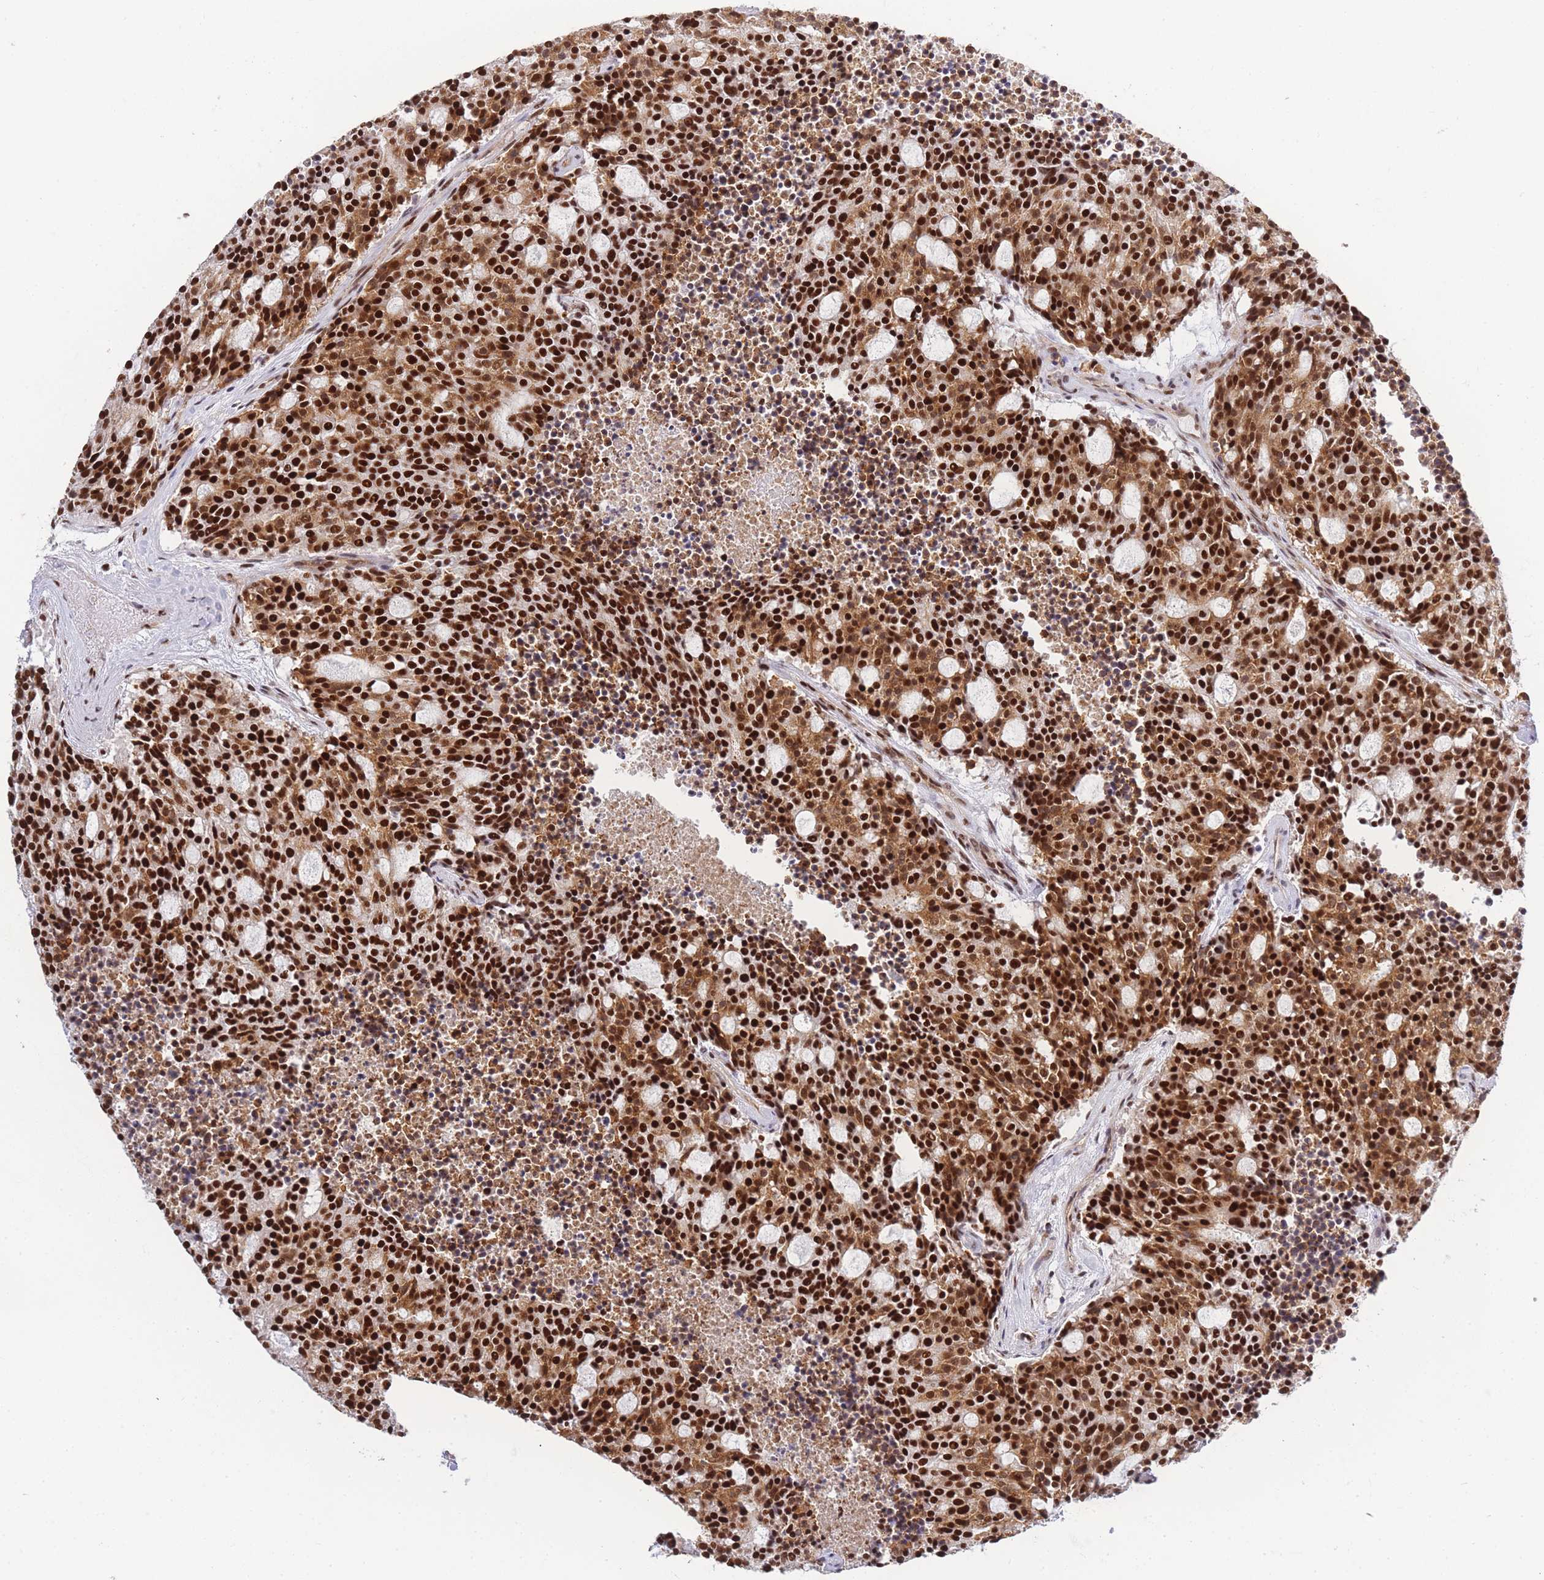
{"staining": {"intensity": "strong", "quantity": ">75%", "location": "nuclear"}, "tissue": "carcinoid", "cell_type": "Tumor cells", "image_type": "cancer", "snomed": [{"axis": "morphology", "description": "Carcinoid, malignant, NOS"}, {"axis": "topography", "description": "Pancreas"}], "caption": "Tumor cells reveal high levels of strong nuclear expression in about >75% of cells in human malignant carcinoid. The staining is performed using DAB brown chromogen to label protein expression. The nuclei are counter-stained blue using hematoxylin.", "gene": "PRKDC", "patient": {"sex": "female", "age": 54}}